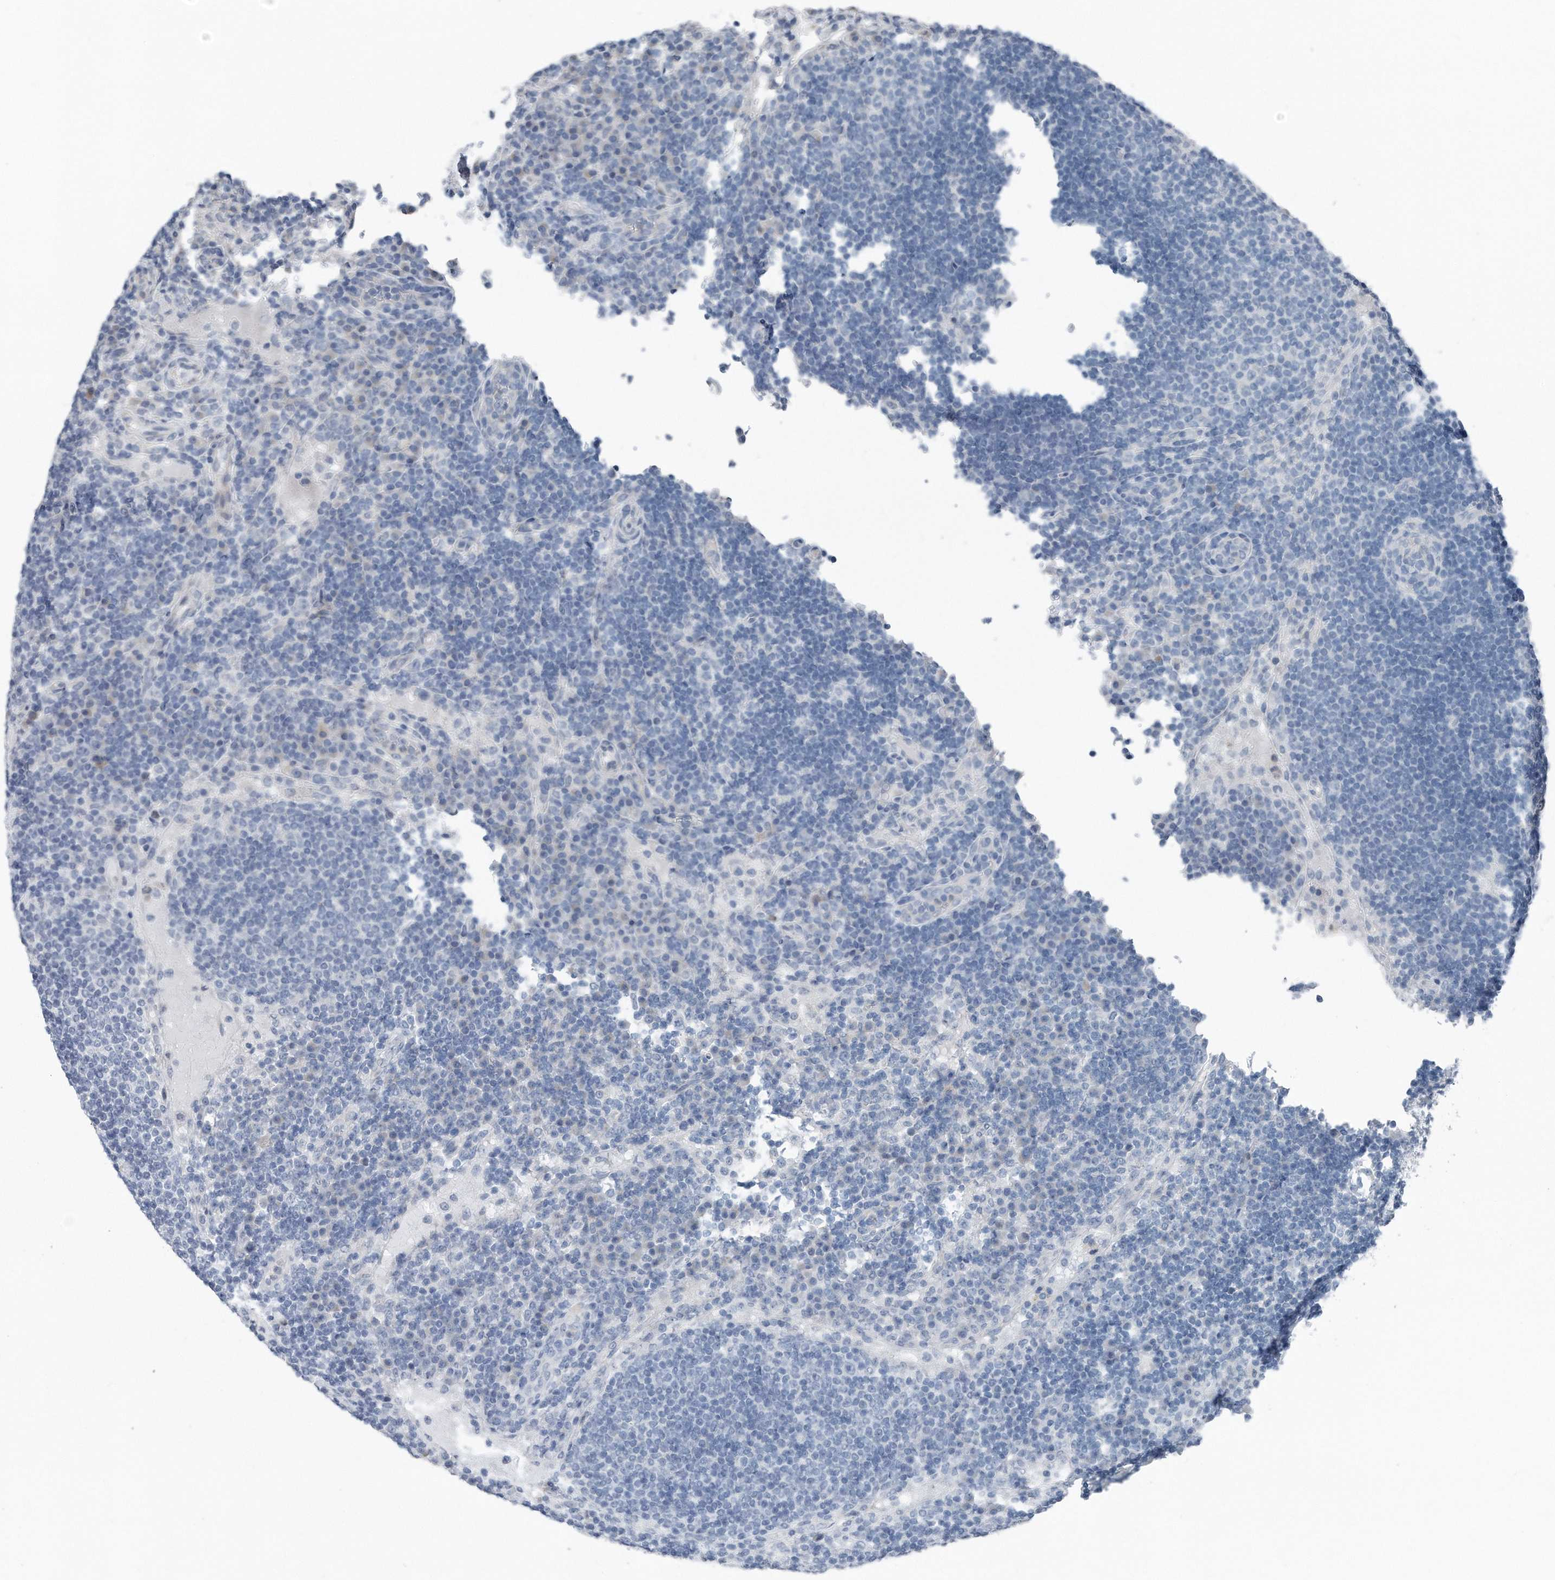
{"staining": {"intensity": "negative", "quantity": "none", "location": "none"}, "tissue": "lymph node", "cell_type": "Germinal center cells", "image_type": "normal", "snomed": [{"axis": "morphology", "description": "Normal tissue, NOS"}, {"axis": "topography", "description": "Lymph node"}], "caption": "Immunohistochemistry micrograph of normal lymph node stained for a protein (brown), which shows no positivity in germinal center cells.", "gene": "YRDC", "patient": {"sex": "female", "age": 53}}